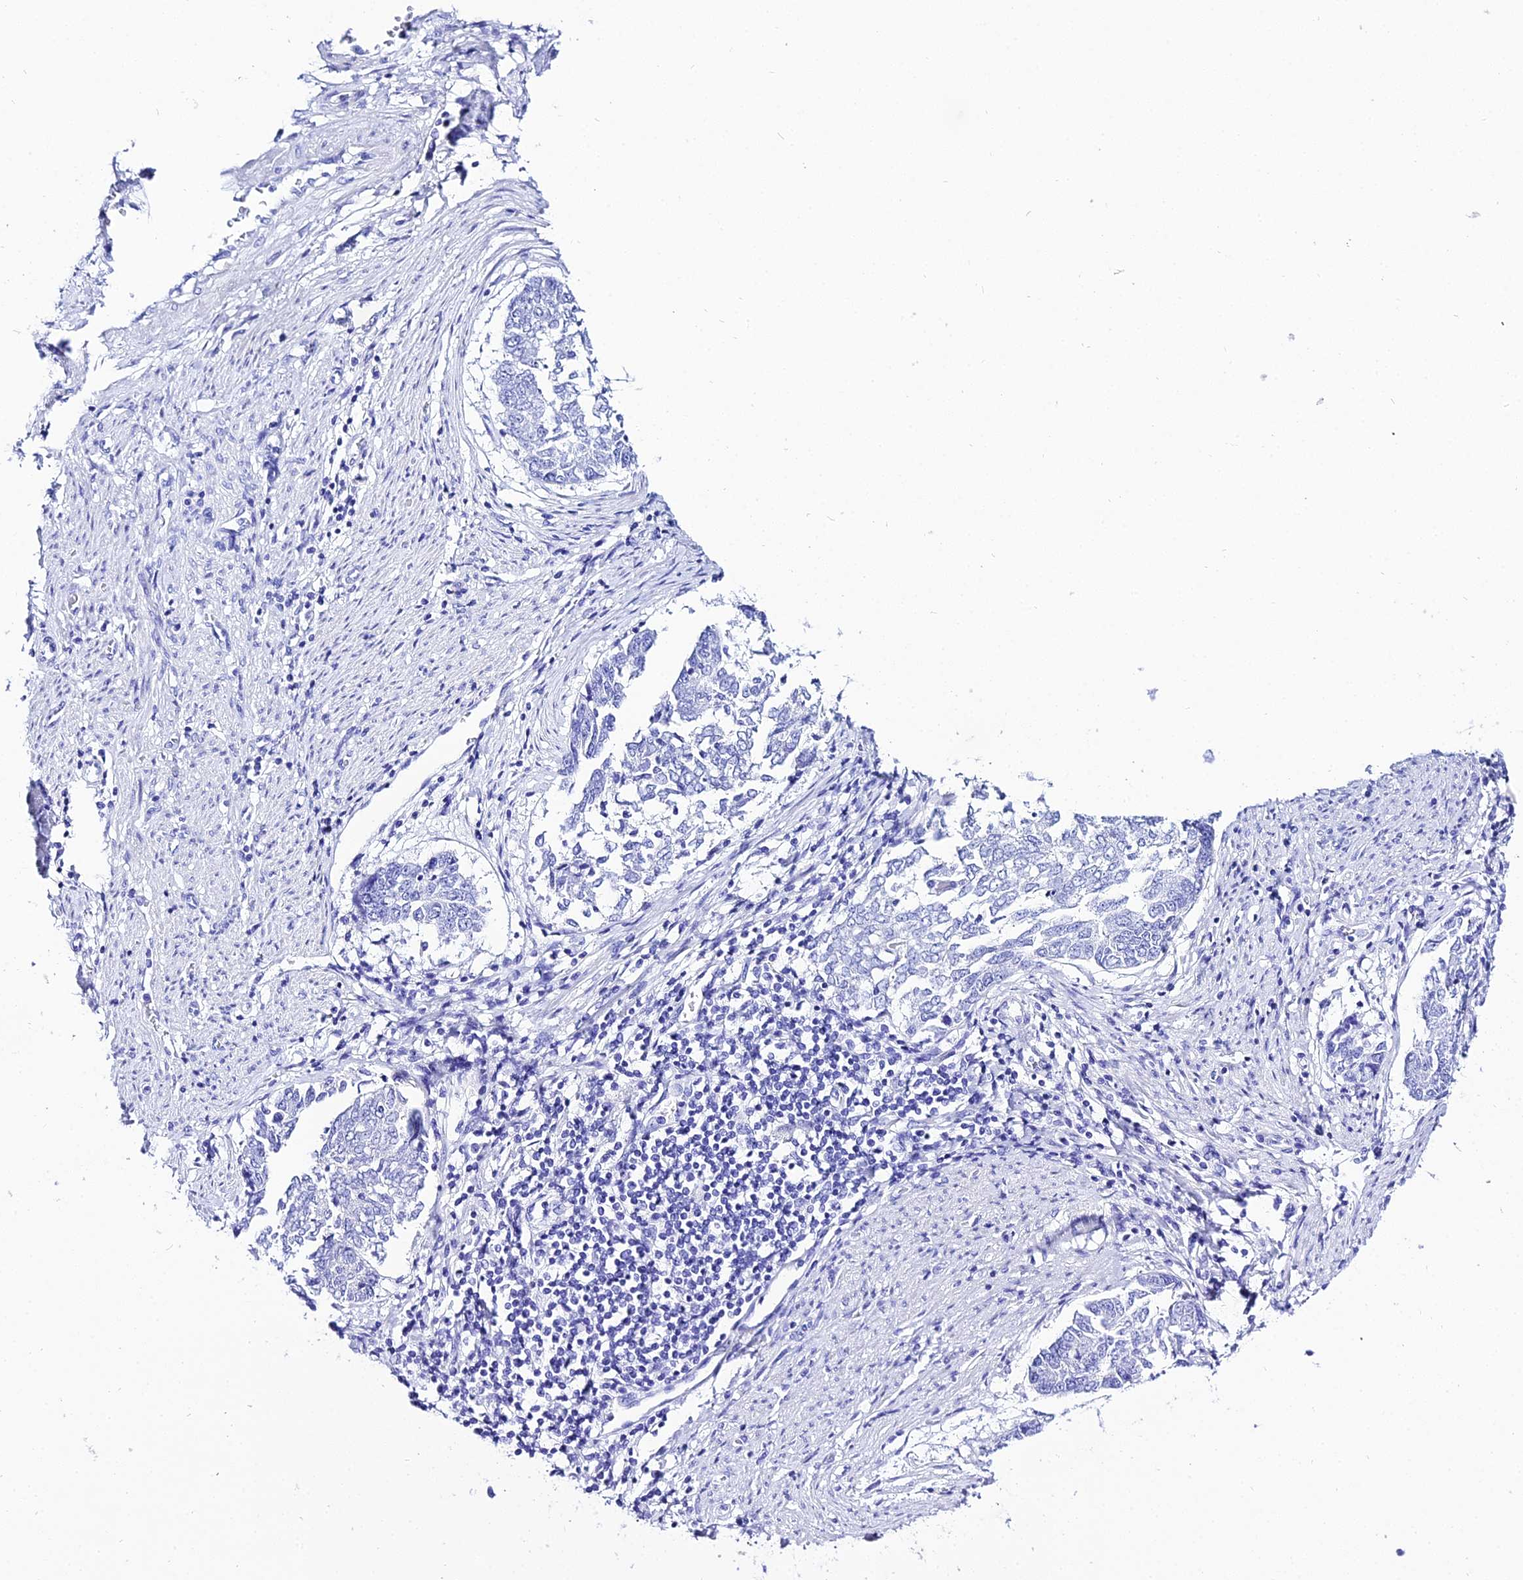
{"staining": {"intensity": "negative", "quantity": "none", "location": "none"}, "tissue": "endometrial cancer", "cell_type": "Tumor cells", "image_type": "cancer", "snomed": [{"axis": "morphology", "description": "Adenocarcinoma, NOS"}, {"axis": "topography", "description": "Endometrium"}], "caption": "IHC image of neoplastic tissue: human endometrial cancer stained with DAB (3,3'-diaminobenzidine) exhibits no significant protein expression in tumor cells.", "gene": "TRMT44", "patient": {"sex": "female", "age": 80}}